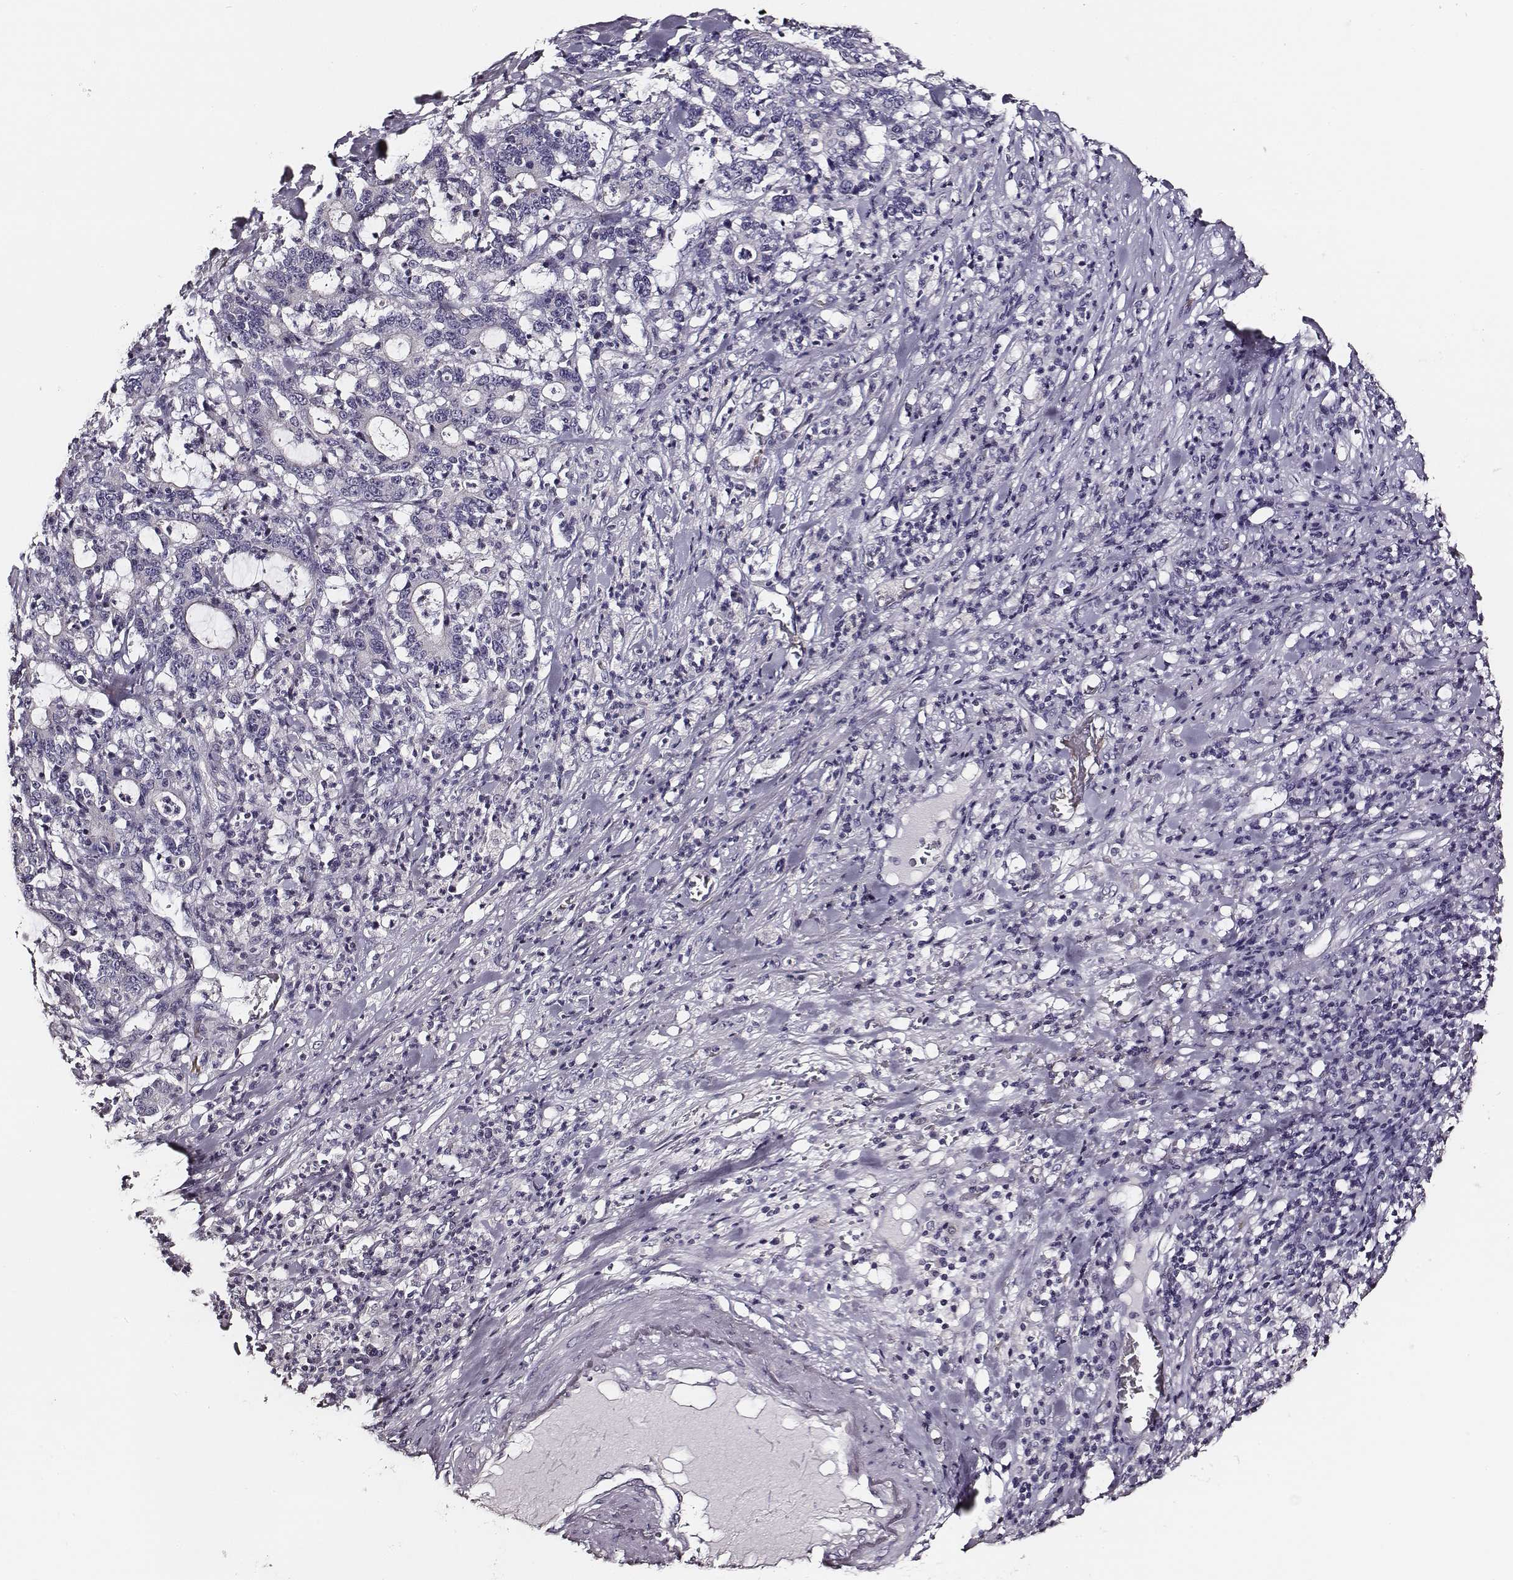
{"staining": {"intensity": "negative", "quantity": "none", "location": "none"}, "tissue": "stomach cancer", "cell_type": "Tumor cells", "image_type": "cancer", "snomed": [{"axis": "morphology", "description": "Adenocarcinoma, NOS"}, {"axis": "topography", "description": "Stomach, upper"}], "caption": "IHC histopathology image of adenocarcinoma (stomach) stained for a protein (brown), which exhibits no staining in tumor cells.", "gene": "AADAT", "patient": {"sex": "male", "age": 68}}